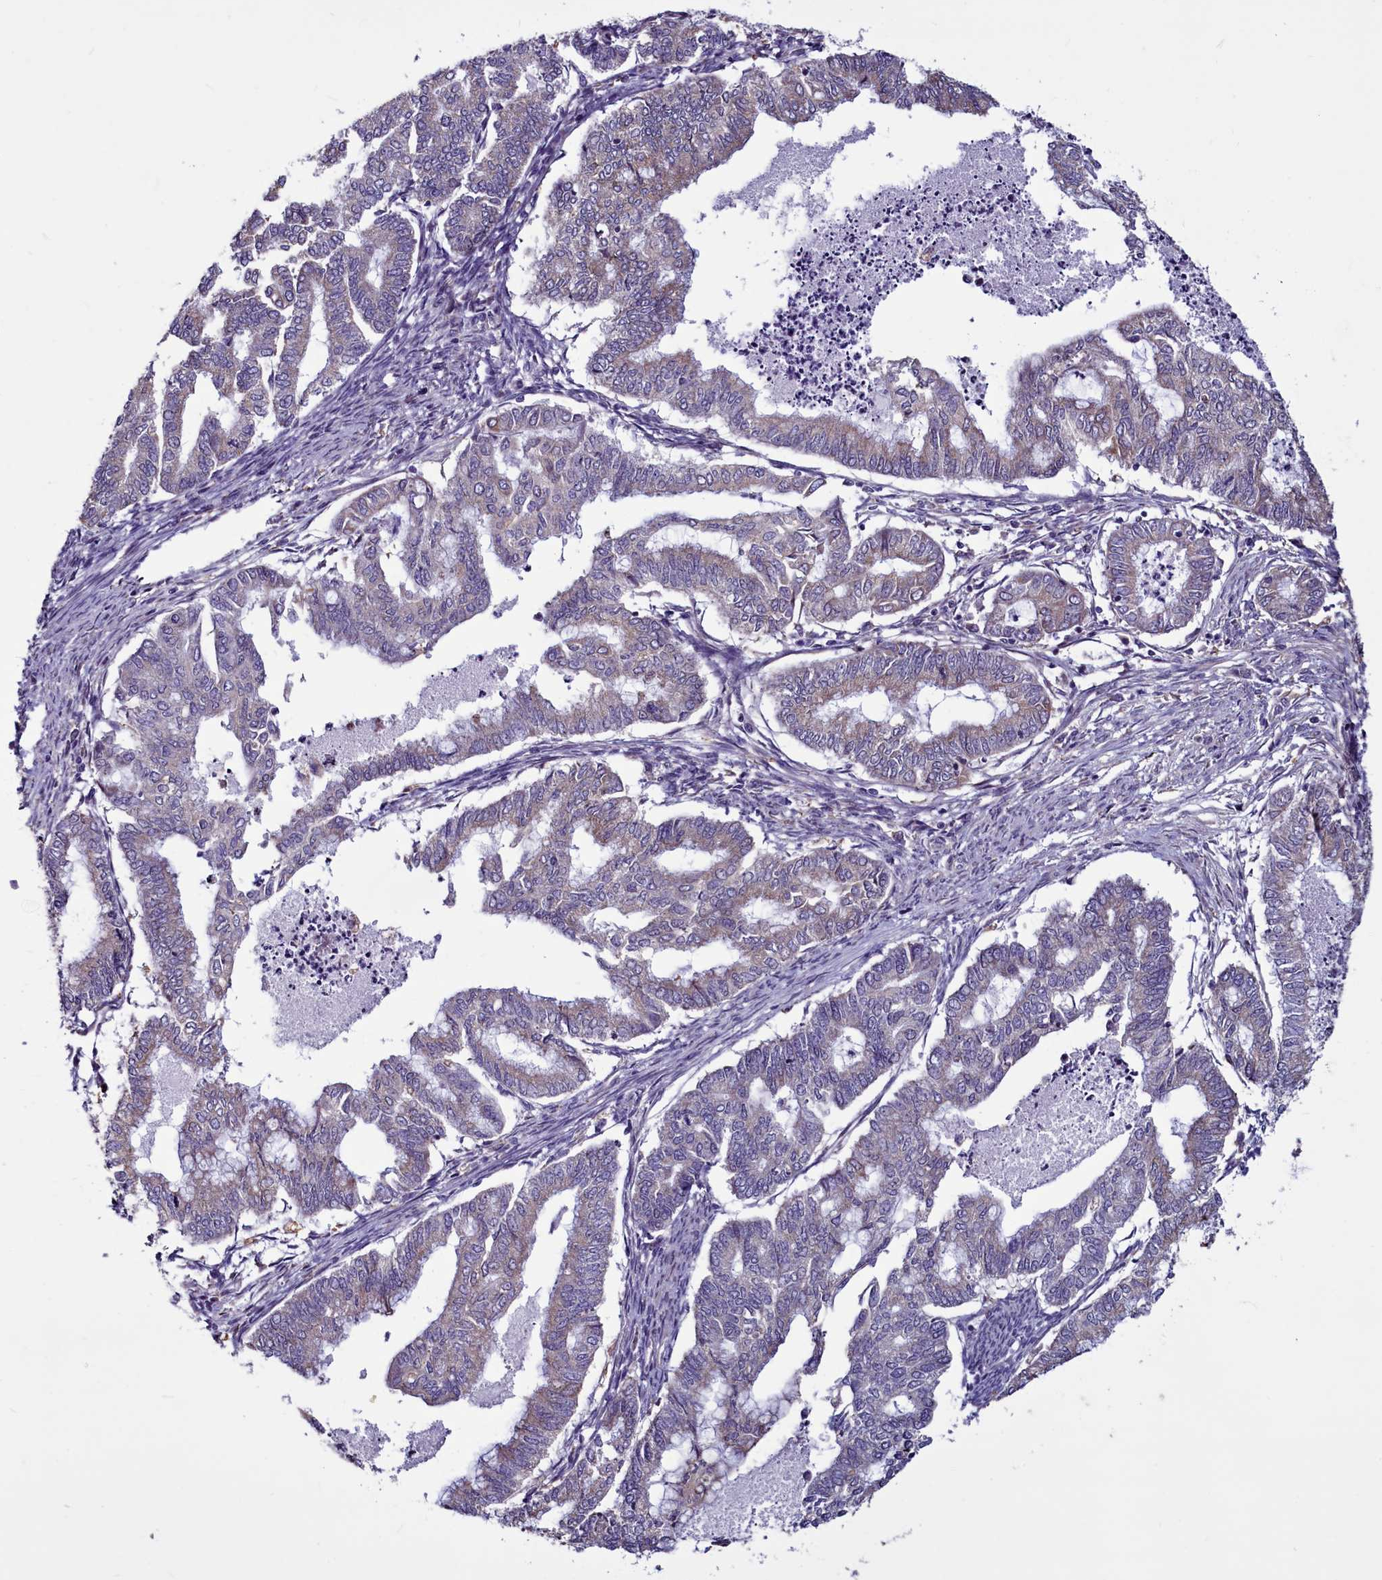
{"staining": {"intensity": "weak", "quantity": "25%-75%", "location": "cytoplasmic/membranous"}, "tissue": "endometrial cancer", "cell_type": "Tumor cells", "image_type": "cancer", "snomed": [{"axis": "morphology", "description": "Adenocarcinoma, NOS"}, {"axis": "topography", "description": "Endometrium"}], "caption": "IHC (DAB) staining of human endometrial cancer reveals weak cytoplasmic/membranous protein positivity in approximately 25%-75% of tumor cells. (brown staining indicates protein expression, while blue staining denotes nuclei).", "gene": "MCRIP1", "patient": {"sex": "female", "age": 79}}